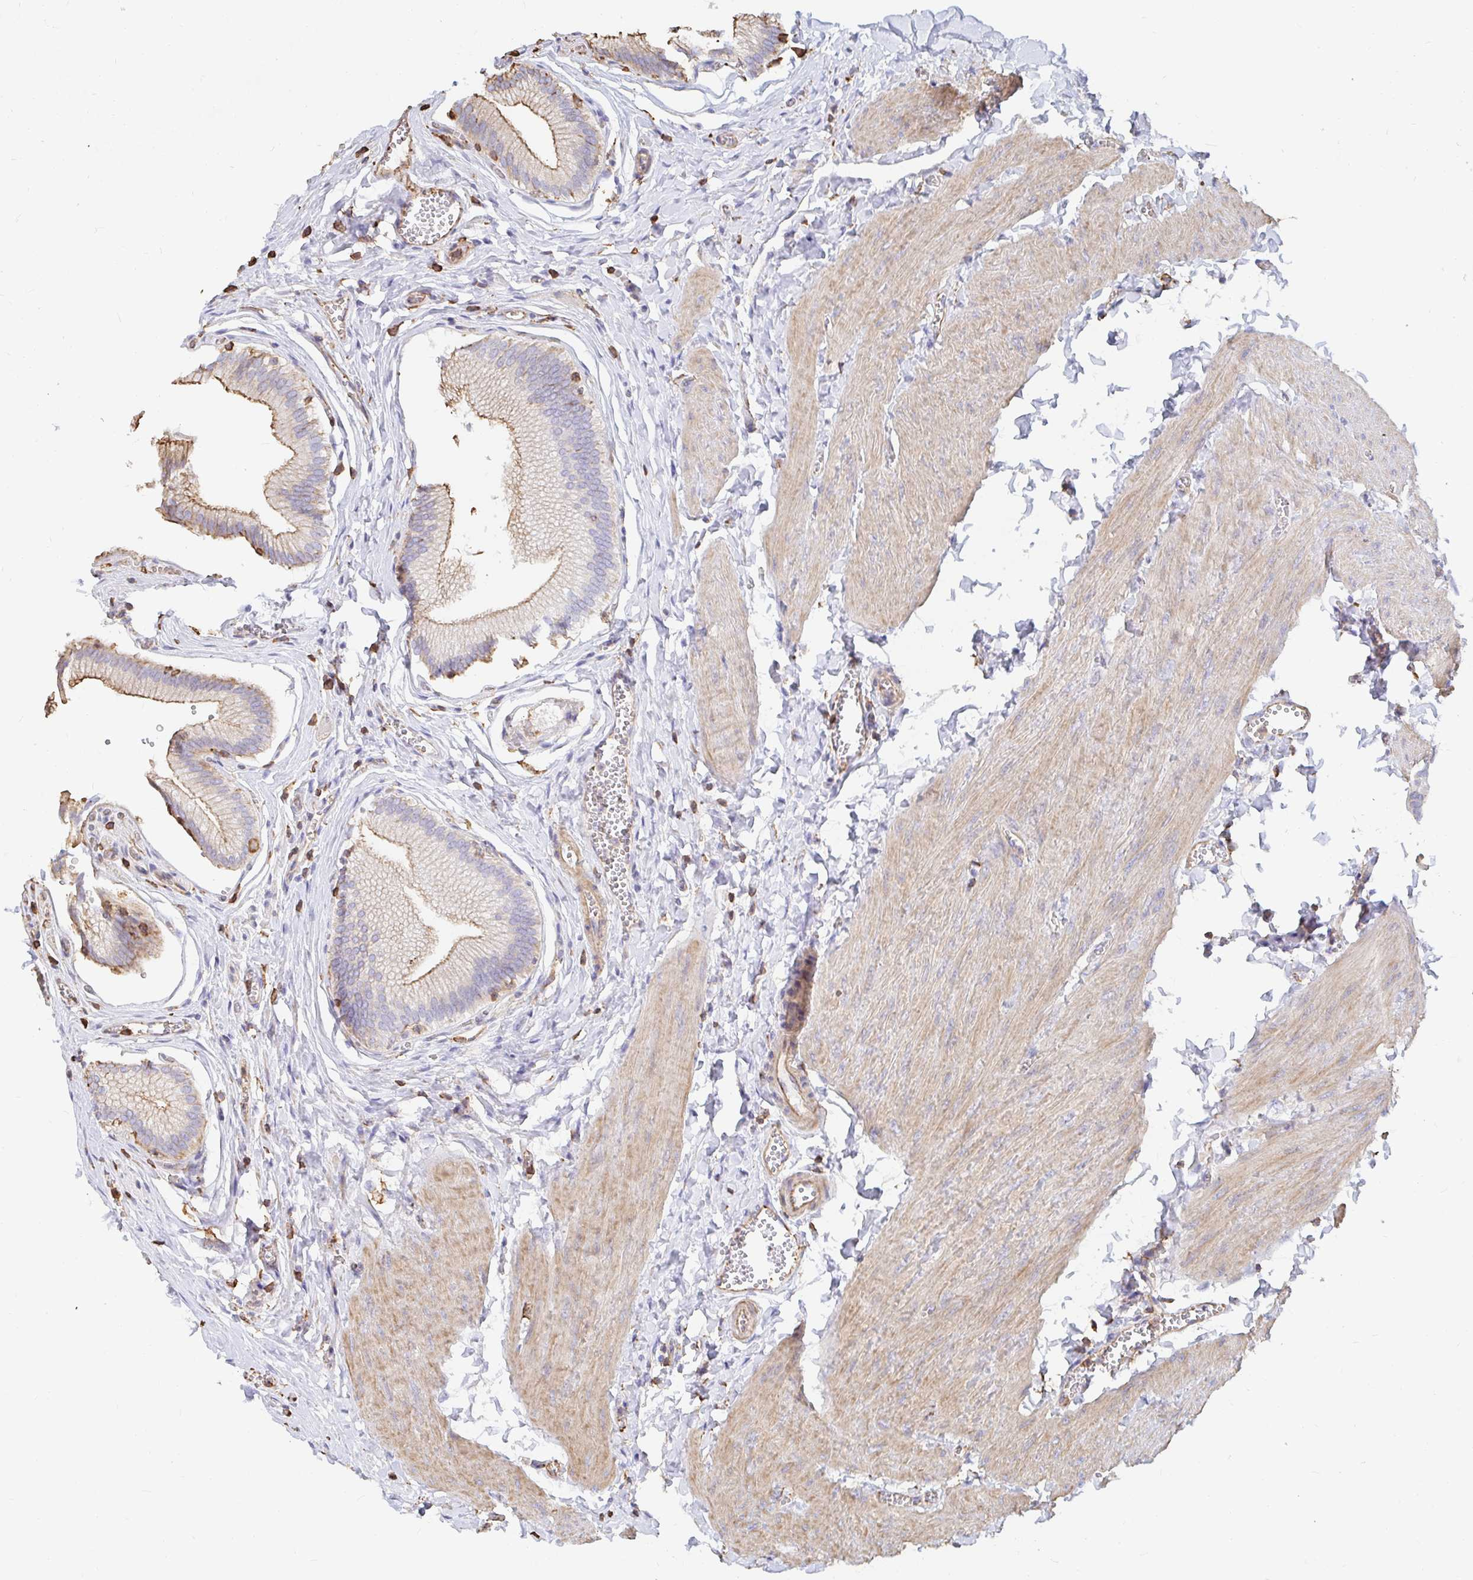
{"staining": {"intensity": "moderate", "quantity": "25%-75%", "location": "cytoplasmic/membranous"}, "tissue": "gallbladder", "cell_type": "Glandular cells", "image_type": "normal", "snomed": [{"axis": "morphology", "description": "Normal tissue, NOS"}, {"axis": "topography", "description": "Gallbladder"}, {"axis": "topography", "description": "Peripheral nerve tissue"}], "caption": "Protein expression by immunohistochemistry (IHC) displays moderate cytoplasmic/membranous positivity in approximately 25%-75% of glandular cells in benign gallbladder. (brown staining indicates protein expression, while blue staining denotes nuclei).", "gene": "PTPN14", "patient": {"sex": "male", "age": 17}}